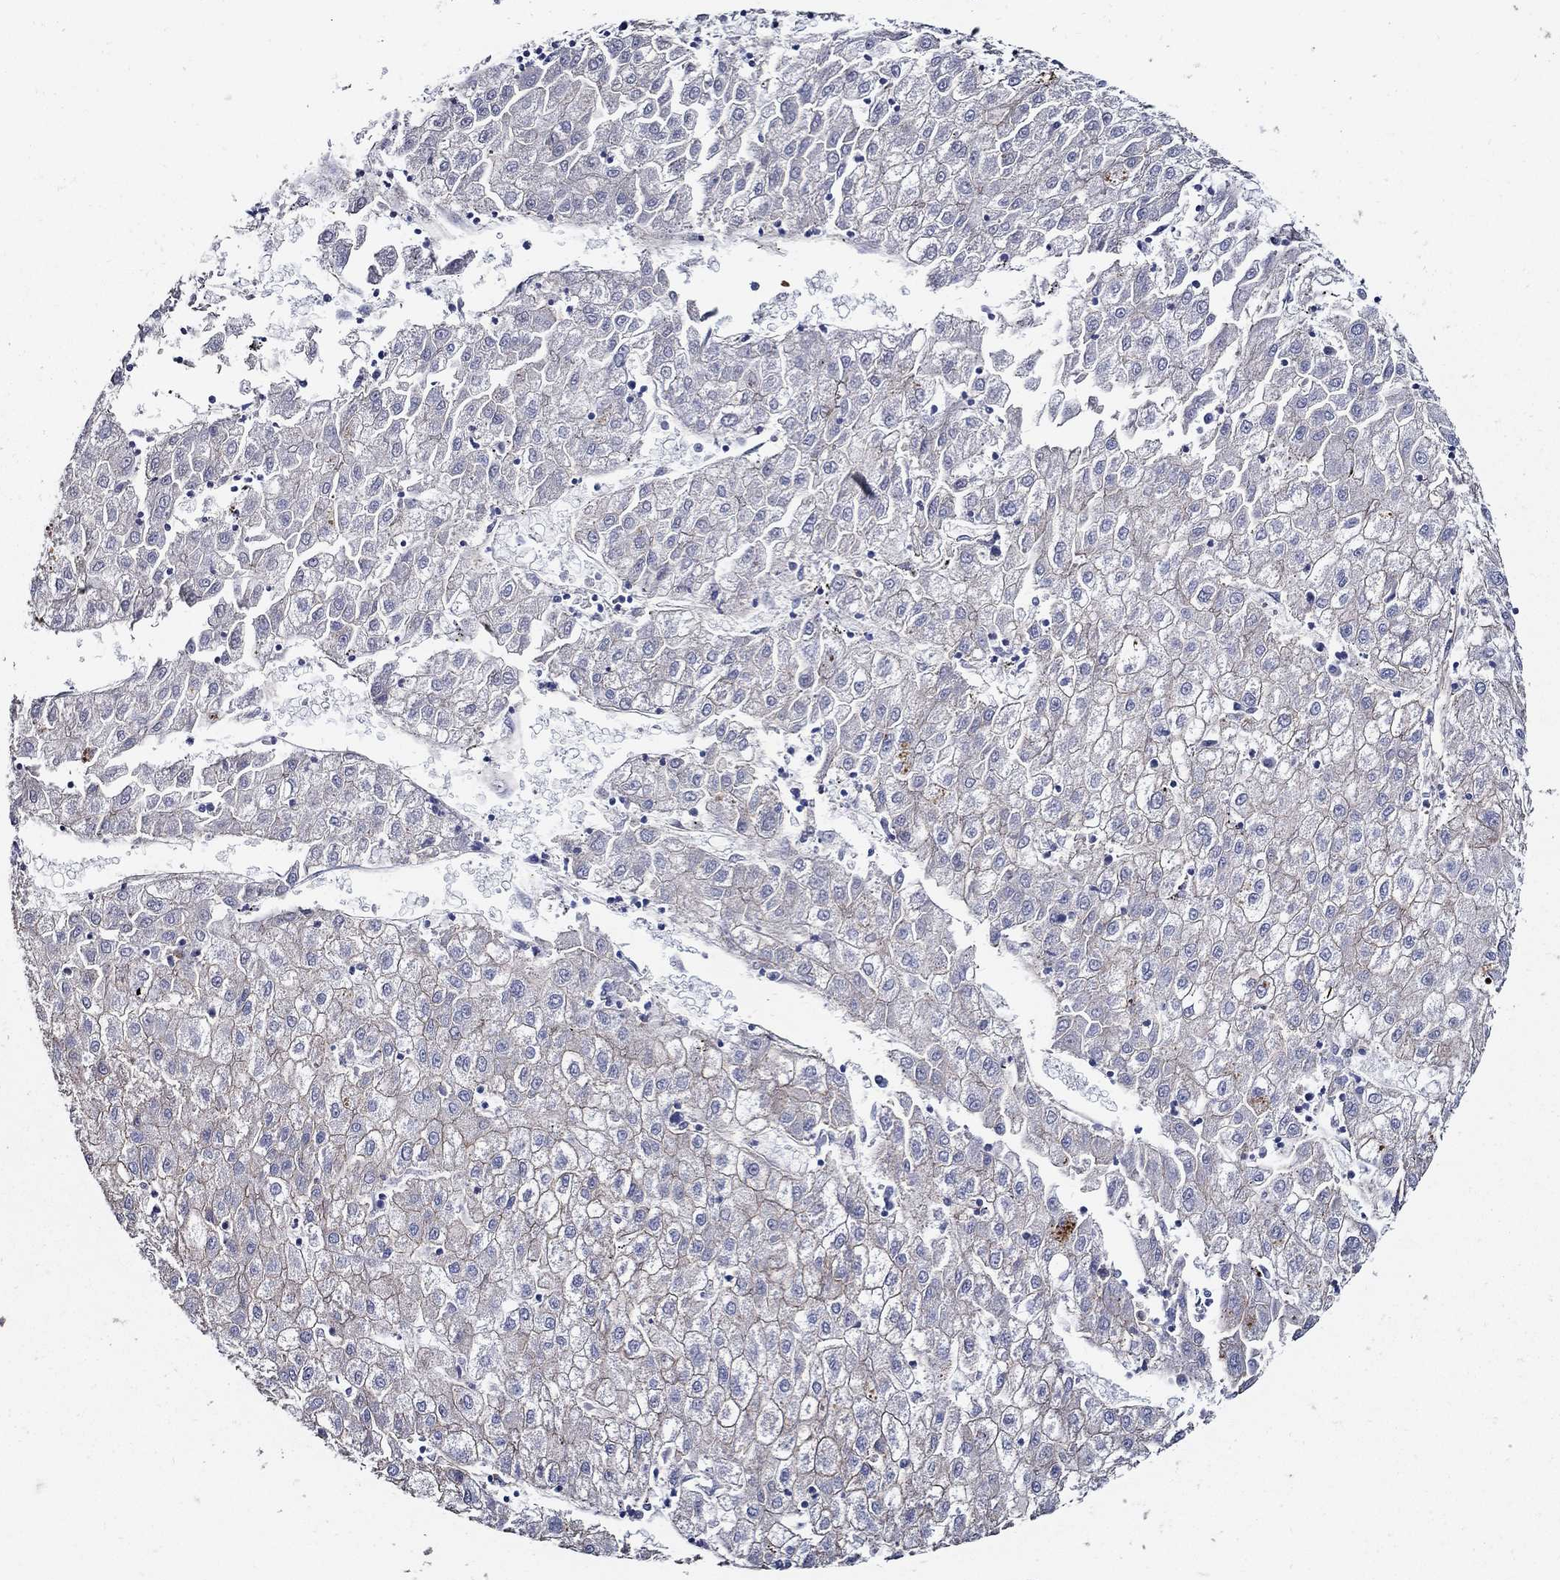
{"staining": {"intensity": "negative", "quantity": "none", "location": "none"}, "tissue": "liver cancer", "cell_type": "Tumor cells", "image_type": "cancer", "snomed": [{"axis": "morphology", "description": "Carcinoma, Hepatocellular, NOS"}, {"axis": "topography", "description": "Liver"}], "caption": "This is an immunohistochemistry (IHC) micrograph of liver cancer (hepatocellular carcinoma). There is no positivity in tumor cells.", "gene": "APBB3", "patient": {"sex": "male", "age": 72}}